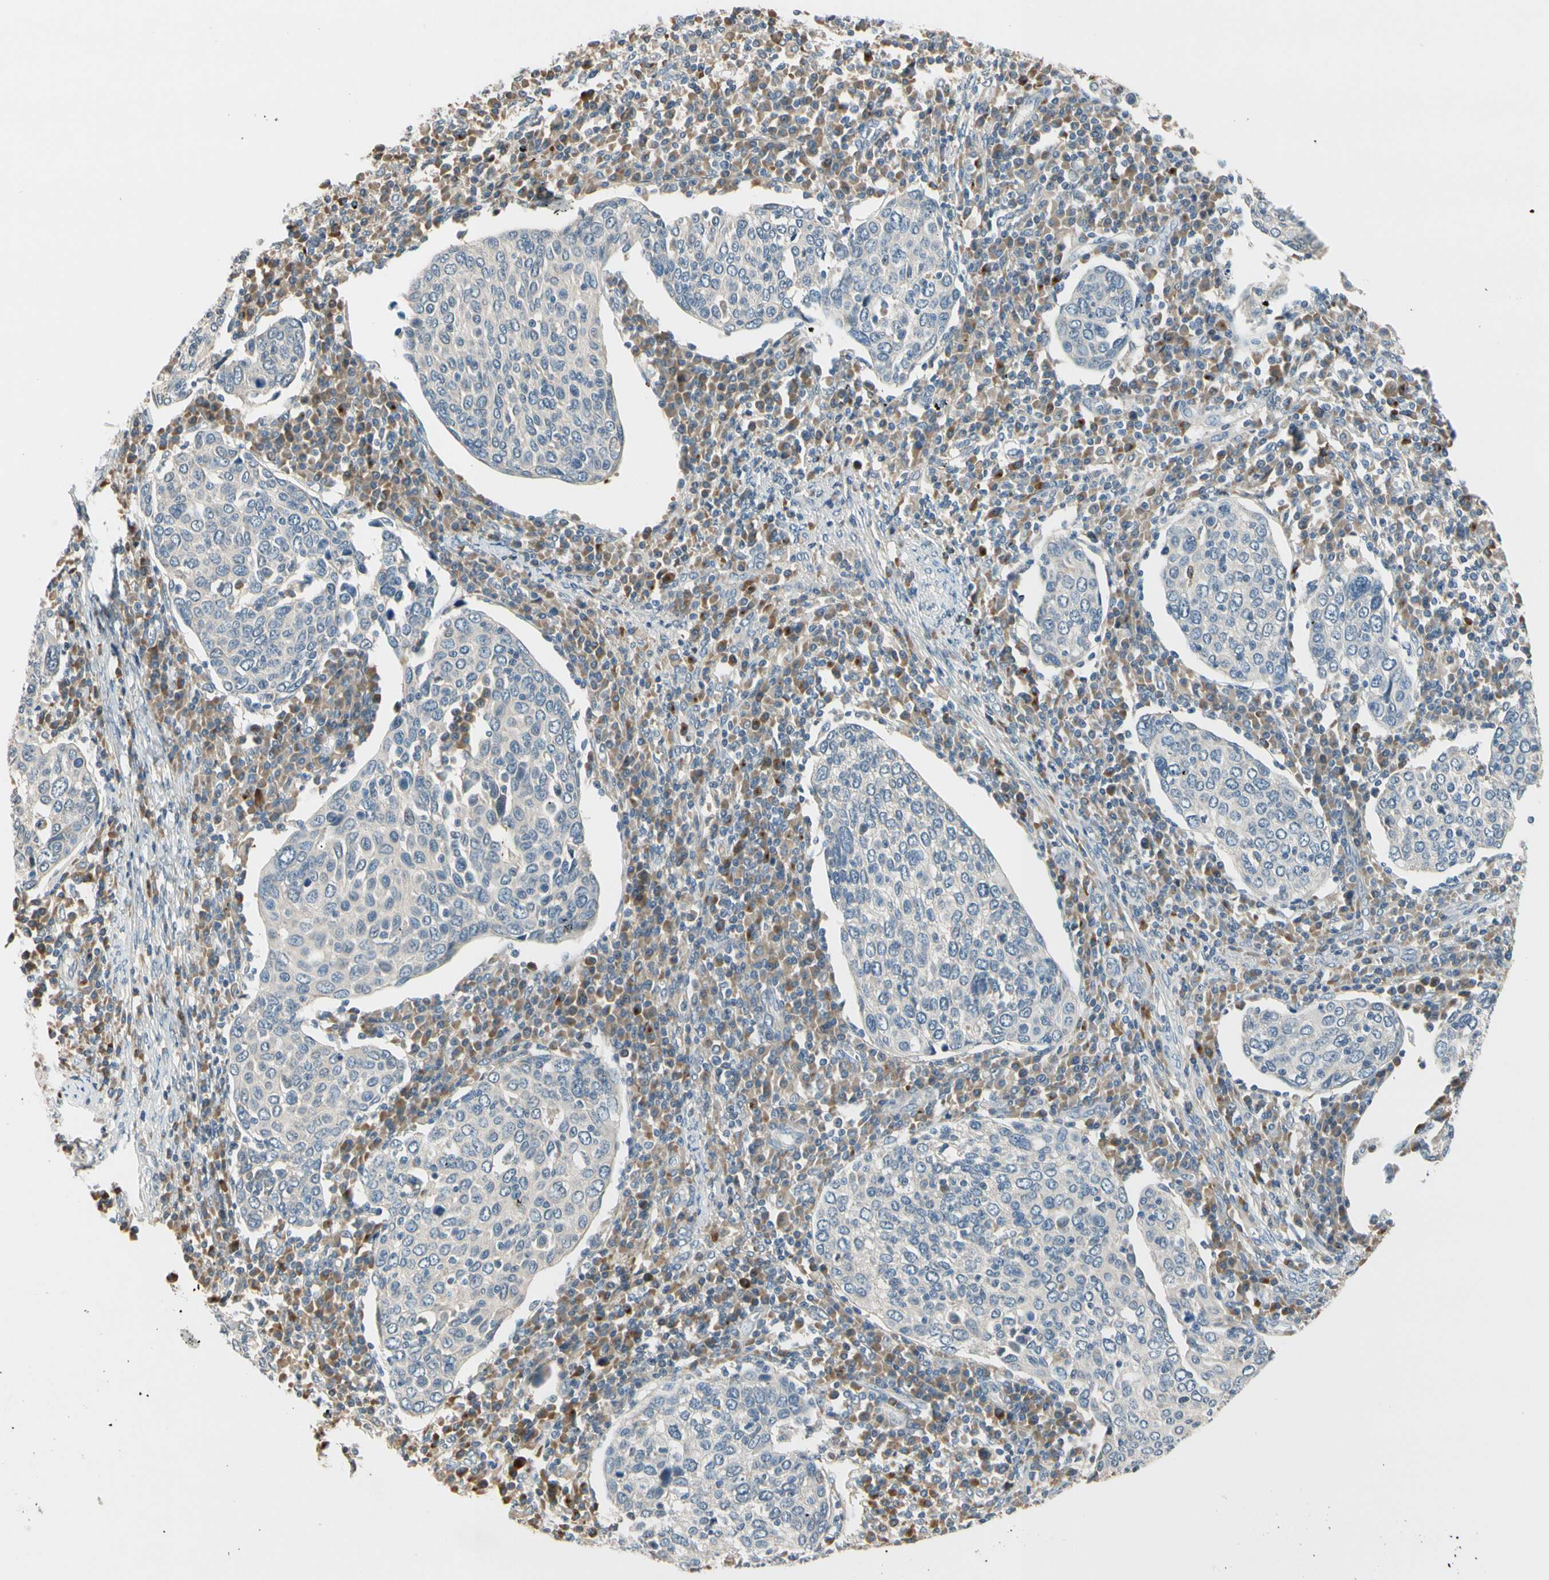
{"staining": {"intensity": "negative", "quantity": "none", "location": "none"}, "tissue": "cervical cancer", "cell_type": "Tumor cells", "image_type": "cancer", "snomed": [{"axis": "morphology", "description": "Squamous cell carcinoma, NOS"}, {"axis": "topography", "description": "Cervix"}], "caption": "IHC photomicrograph of neoplastic tissue: cervical cancer stained with DAB displays no significant protein staining in tumor cells.", "gene": "C4A", "patient": {"sex": "female", "age": 40}}